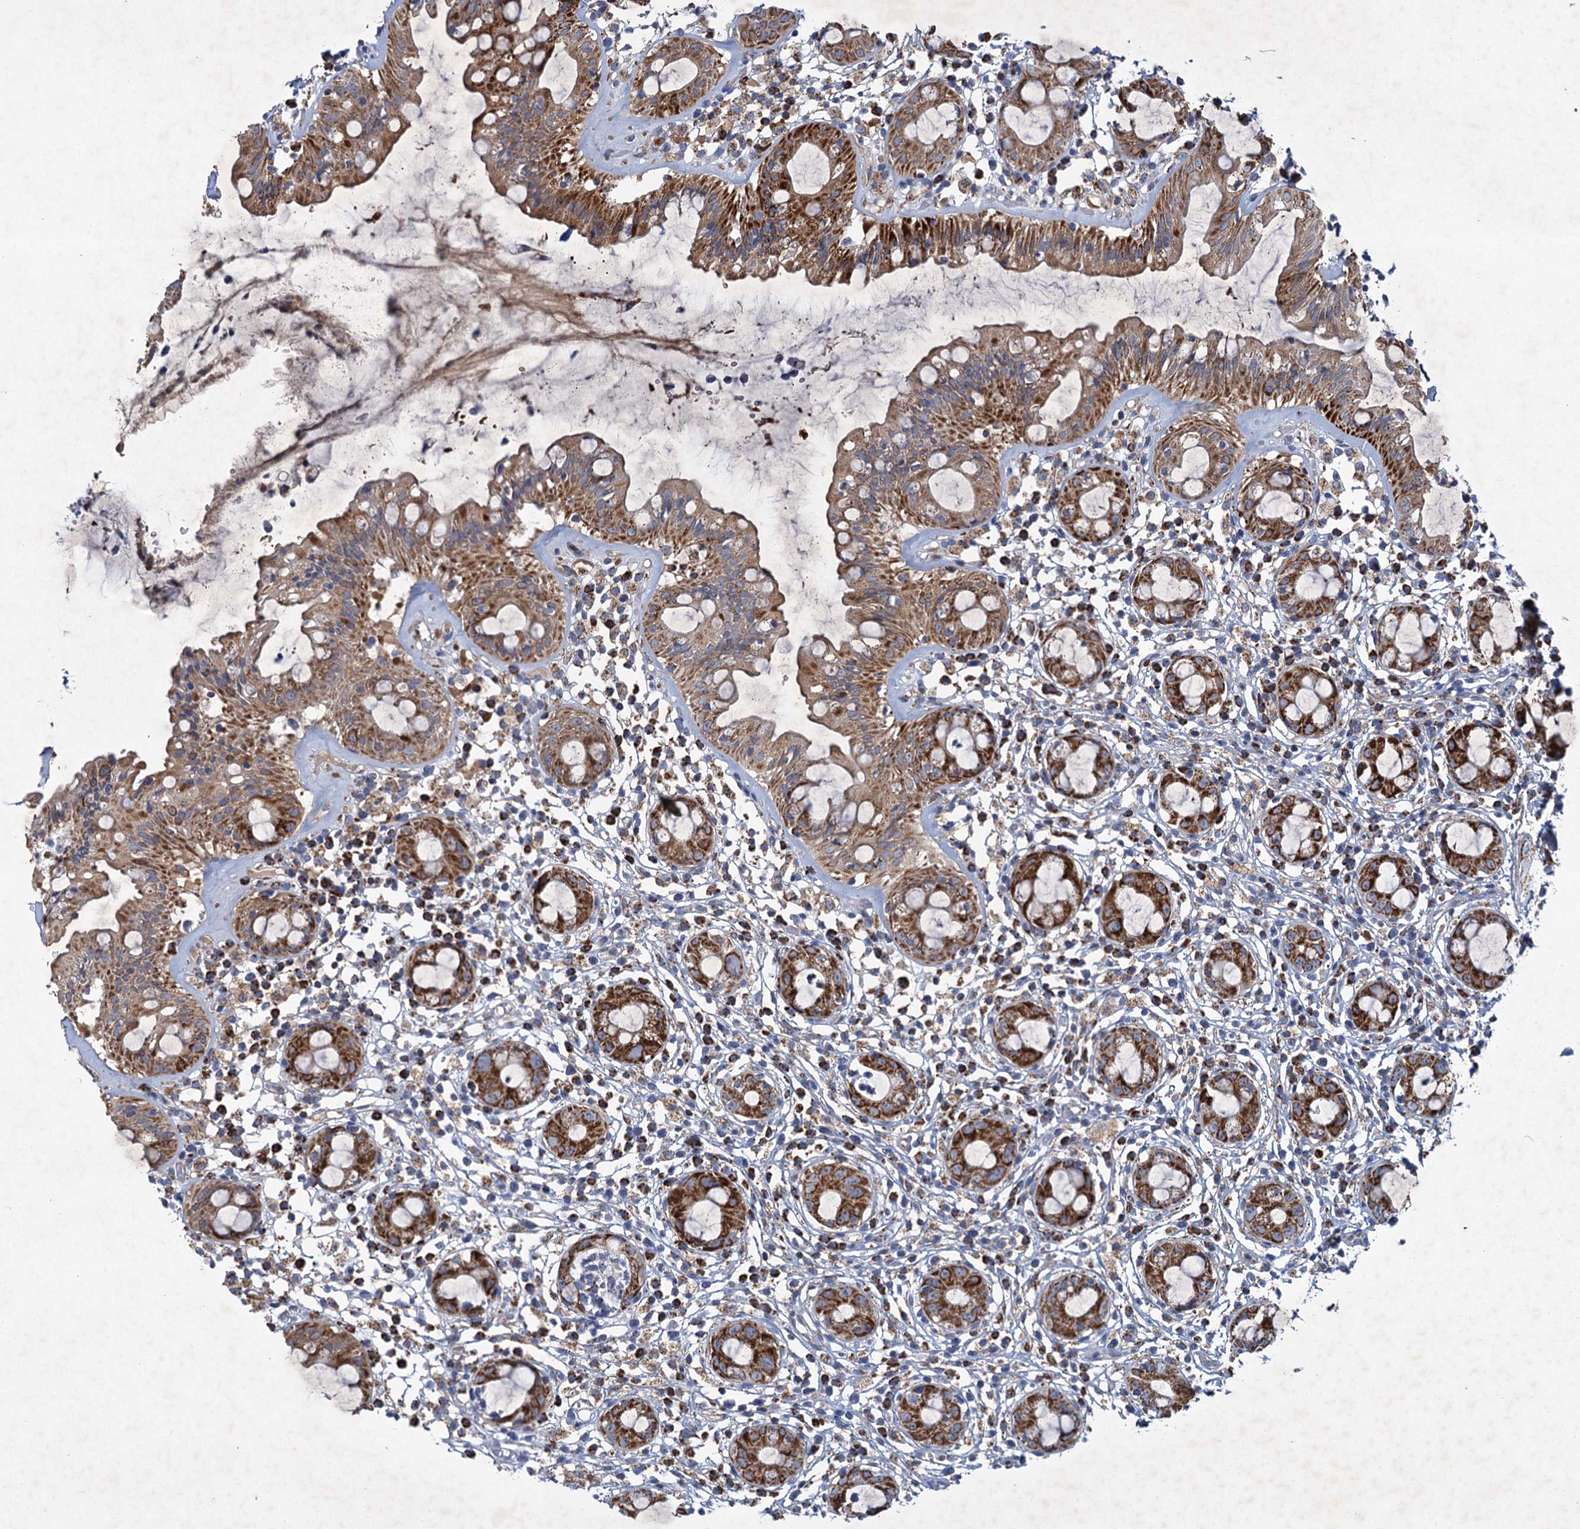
{"staining": {"intensity": "strong", "quantity": ">75%", "location": "cytoplasmic/membranous"}, "tissue": "rectum", "cell_type": "Glandular cells", "image_type": "normal", "snomed": [{"axis": "morphology", "description": "Normal tissue, NOS"}, {"axis": "topography", "description": "Rectum"}], "caption": "Glandular cells demonstrate high levels of strong cytoplasmic/membranous staining in approximately >75% of cells in unremarkable rectum.", "gene": "GTPBP3", "patient": {"sex": "female", "age": 57}}